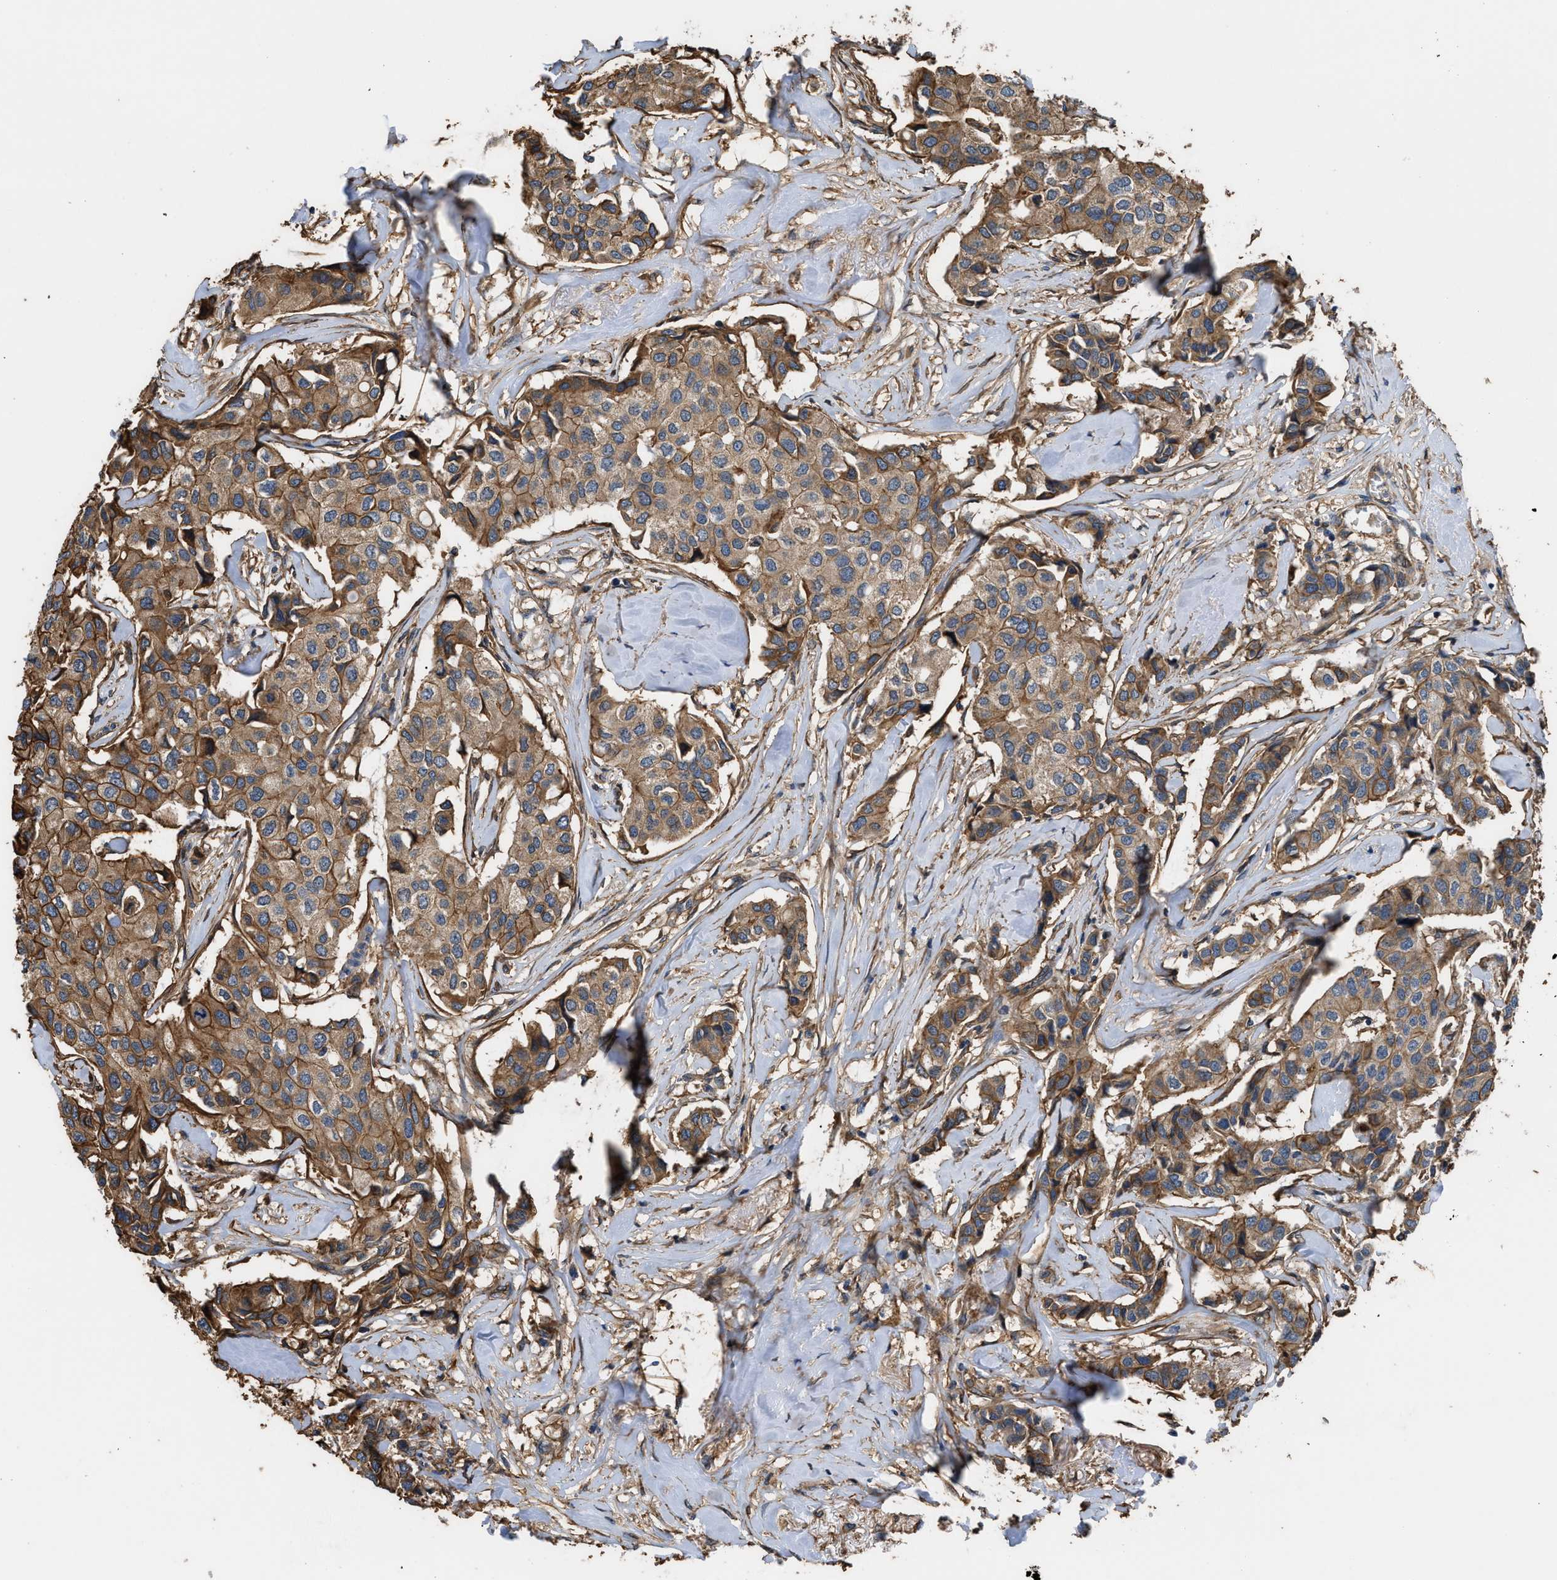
{"staining": {"intensity": "moderate", "quantity": ">75%", "location": "cytoplasmic/membranous"}, "tissue": "breast cancer", "cell_type": "Tumor cells", "image_type": "cancer", "snomed": [{"axis": "morphology", "description": "Duct carcinoma"}, {"axis": "topography", "description": "Breast"}], "caption": "This photomicrograph shows immunohistochemistry staining of human breast cancer, with medium moderate cytoplasmic/membranous expression in about >75% of tumor cells.", "gene": "DDHD2", "patient": {"sex": "female", "age": 80}}